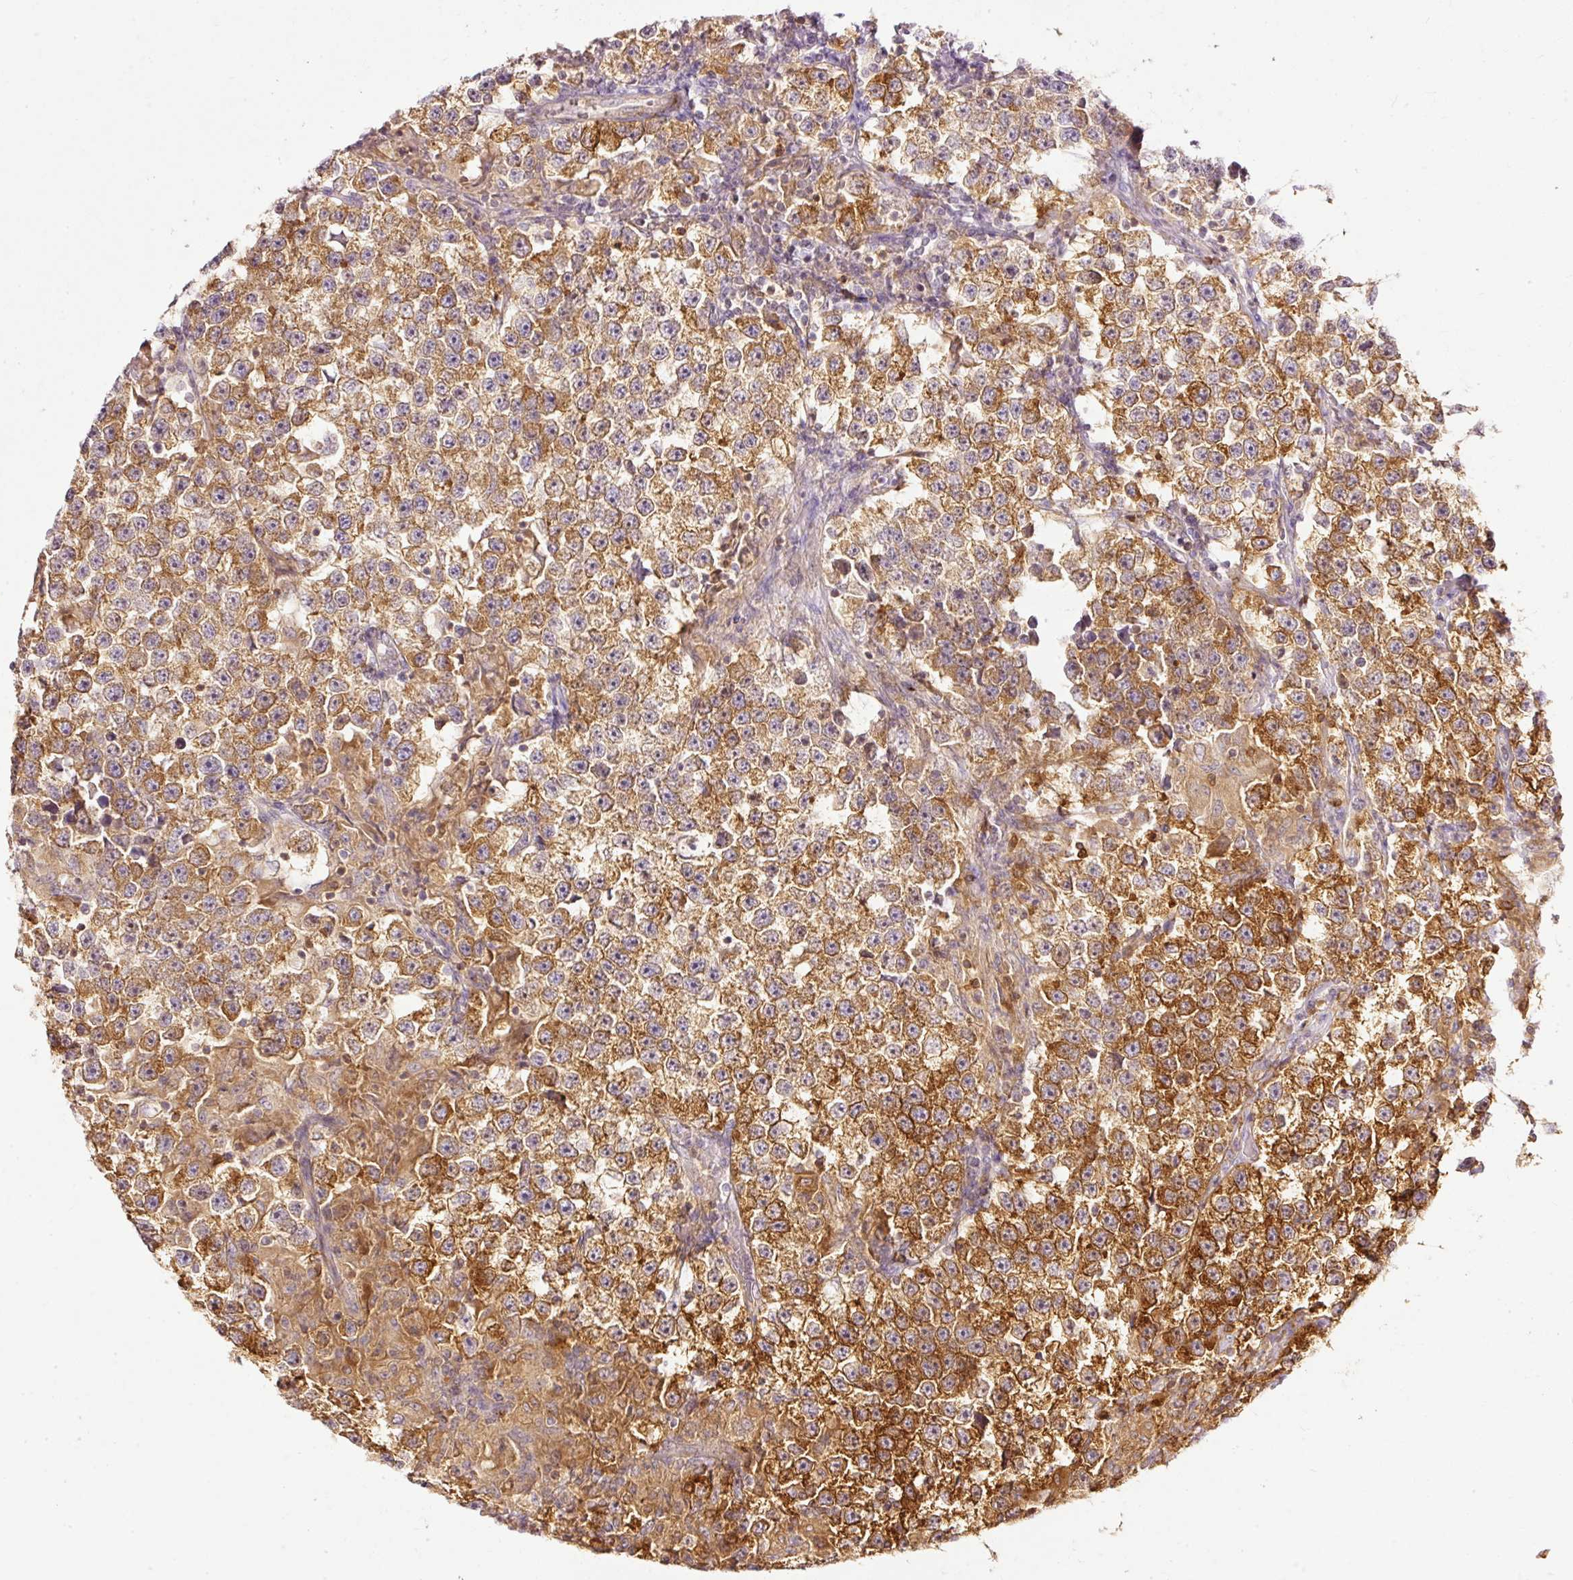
{"staining": {"intensity": "strong", "quantity": ">75%", "location": "cytoplasmic/membranous"}, "tissue": "testis cancer", "cell_type": "Tumor cells", "image_type": "cancer", "snomed": [{"axis": "morphology", "description": "Seminoma, NOS"}, {"axis": "topography", "description": "Testis"}], "caption": "Testis seminoma stained with a protein marker displays strong staining in tumor cells.", "gene": "ARMH3", "patient": {"sex": "male", "age": 46}}